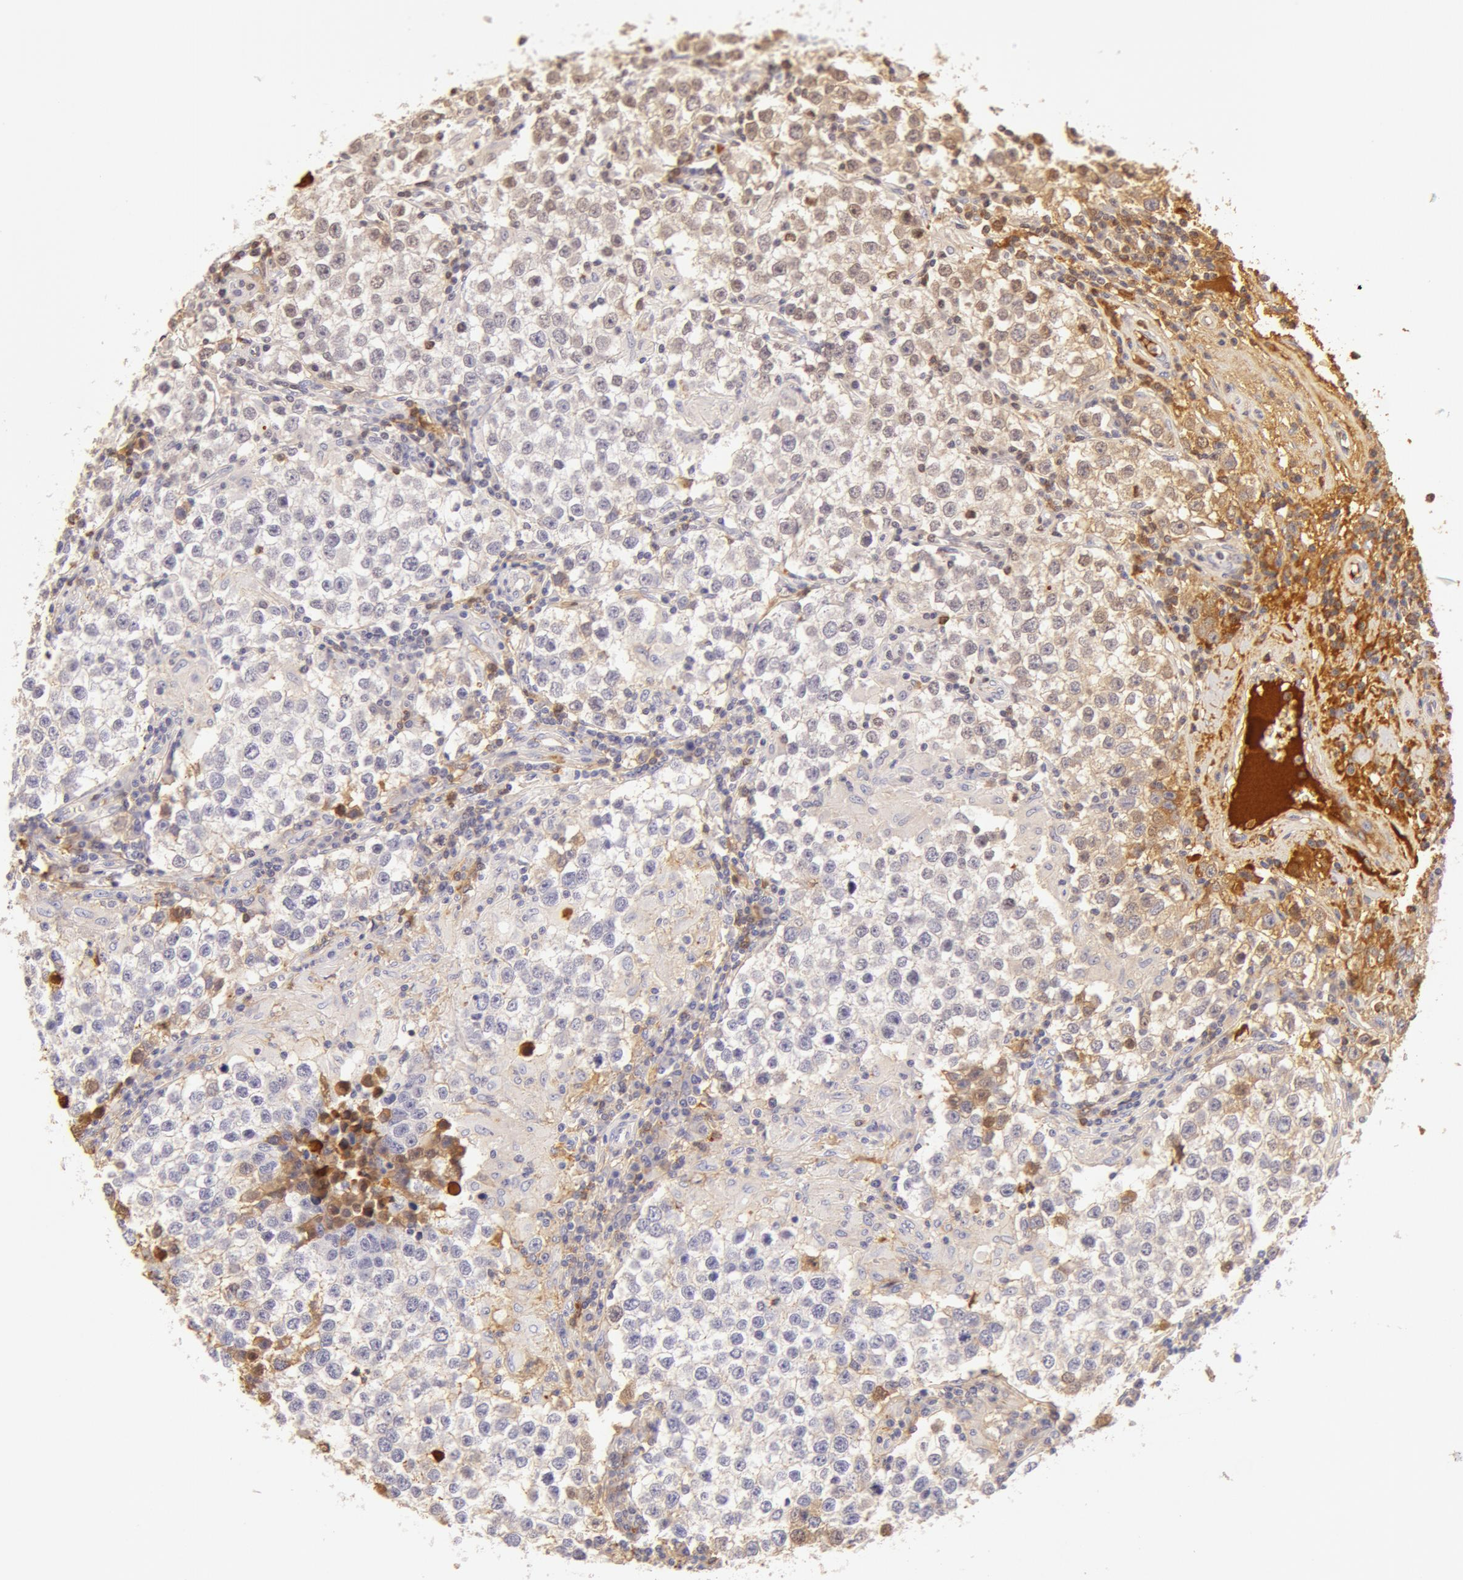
{"staining": {"intensity": "negative", "quantity": "none", "location": "none"}, "tissue": "testis cancer", "cell_type": "Tumor cells", "image_type": "cancer", "snomed": [{"axis": "morphology", "description": "Seminoma, NOS"}, {"axis": "topography", "description": "Testis"}], "caption": "Image shows no protein staining in tumor cells of seminoma (testis) tissue.", "gene": "AHSG", "patient": {"sex": "male", "age": 36}}